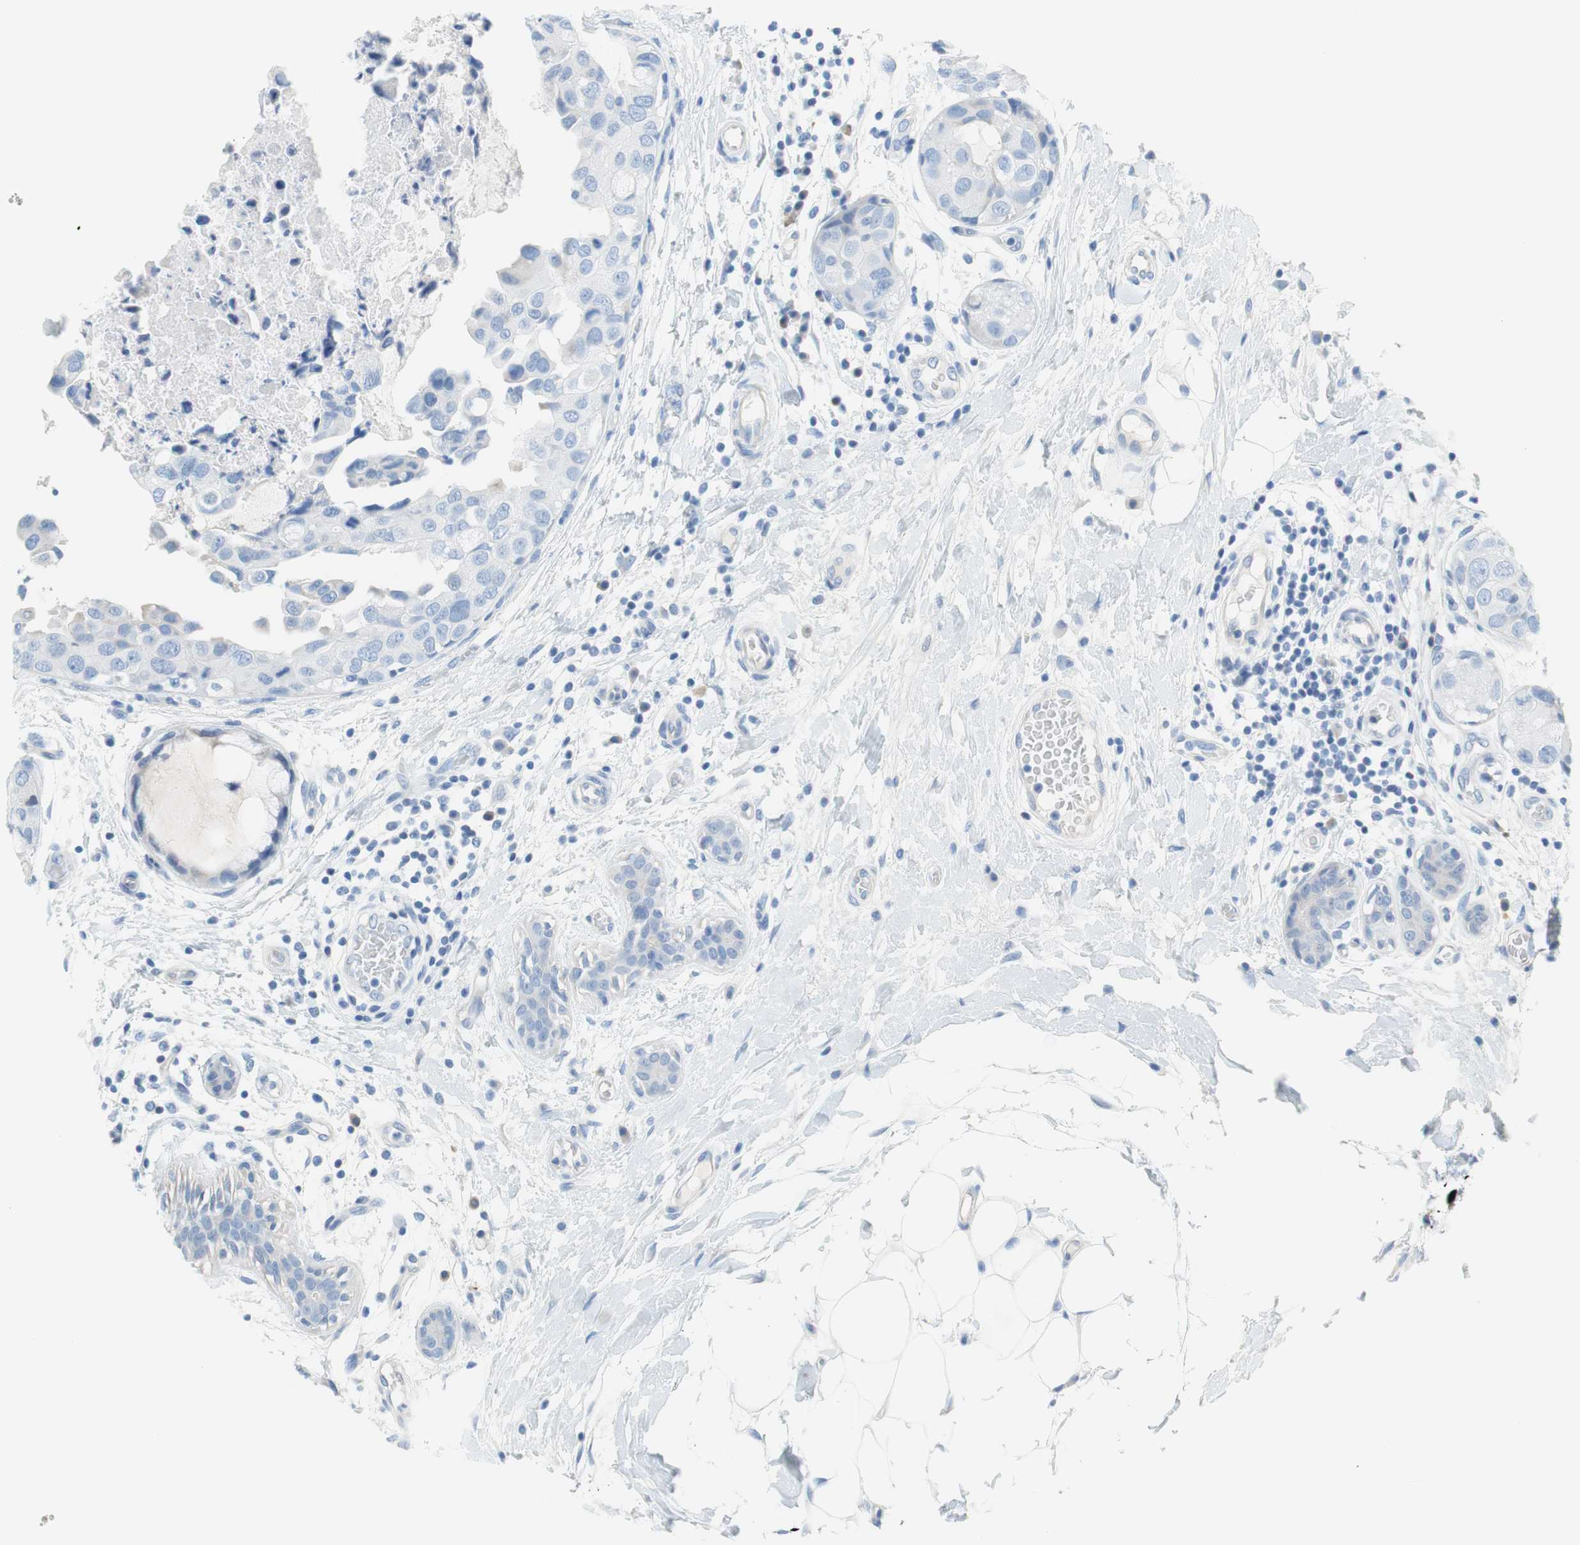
{"staining": {"intensity": "negative", "quantity": "none", "location": "none"}, "tissue": "breast cancer", "cell_type": "Tumor cells", "image_type": "cancer", "snomed": [{"axis": "morphology", "description": "Duct carcinoma"}, {"axis": "topography", "description": "Breast"}], "caption": "DAB immunohistochemical staining of human breast invasive ductal carcinoma demonstrates no significant expression in tumor cells.", "gene": "MYH1", "patient": {"sex": "female", "age": 40}}